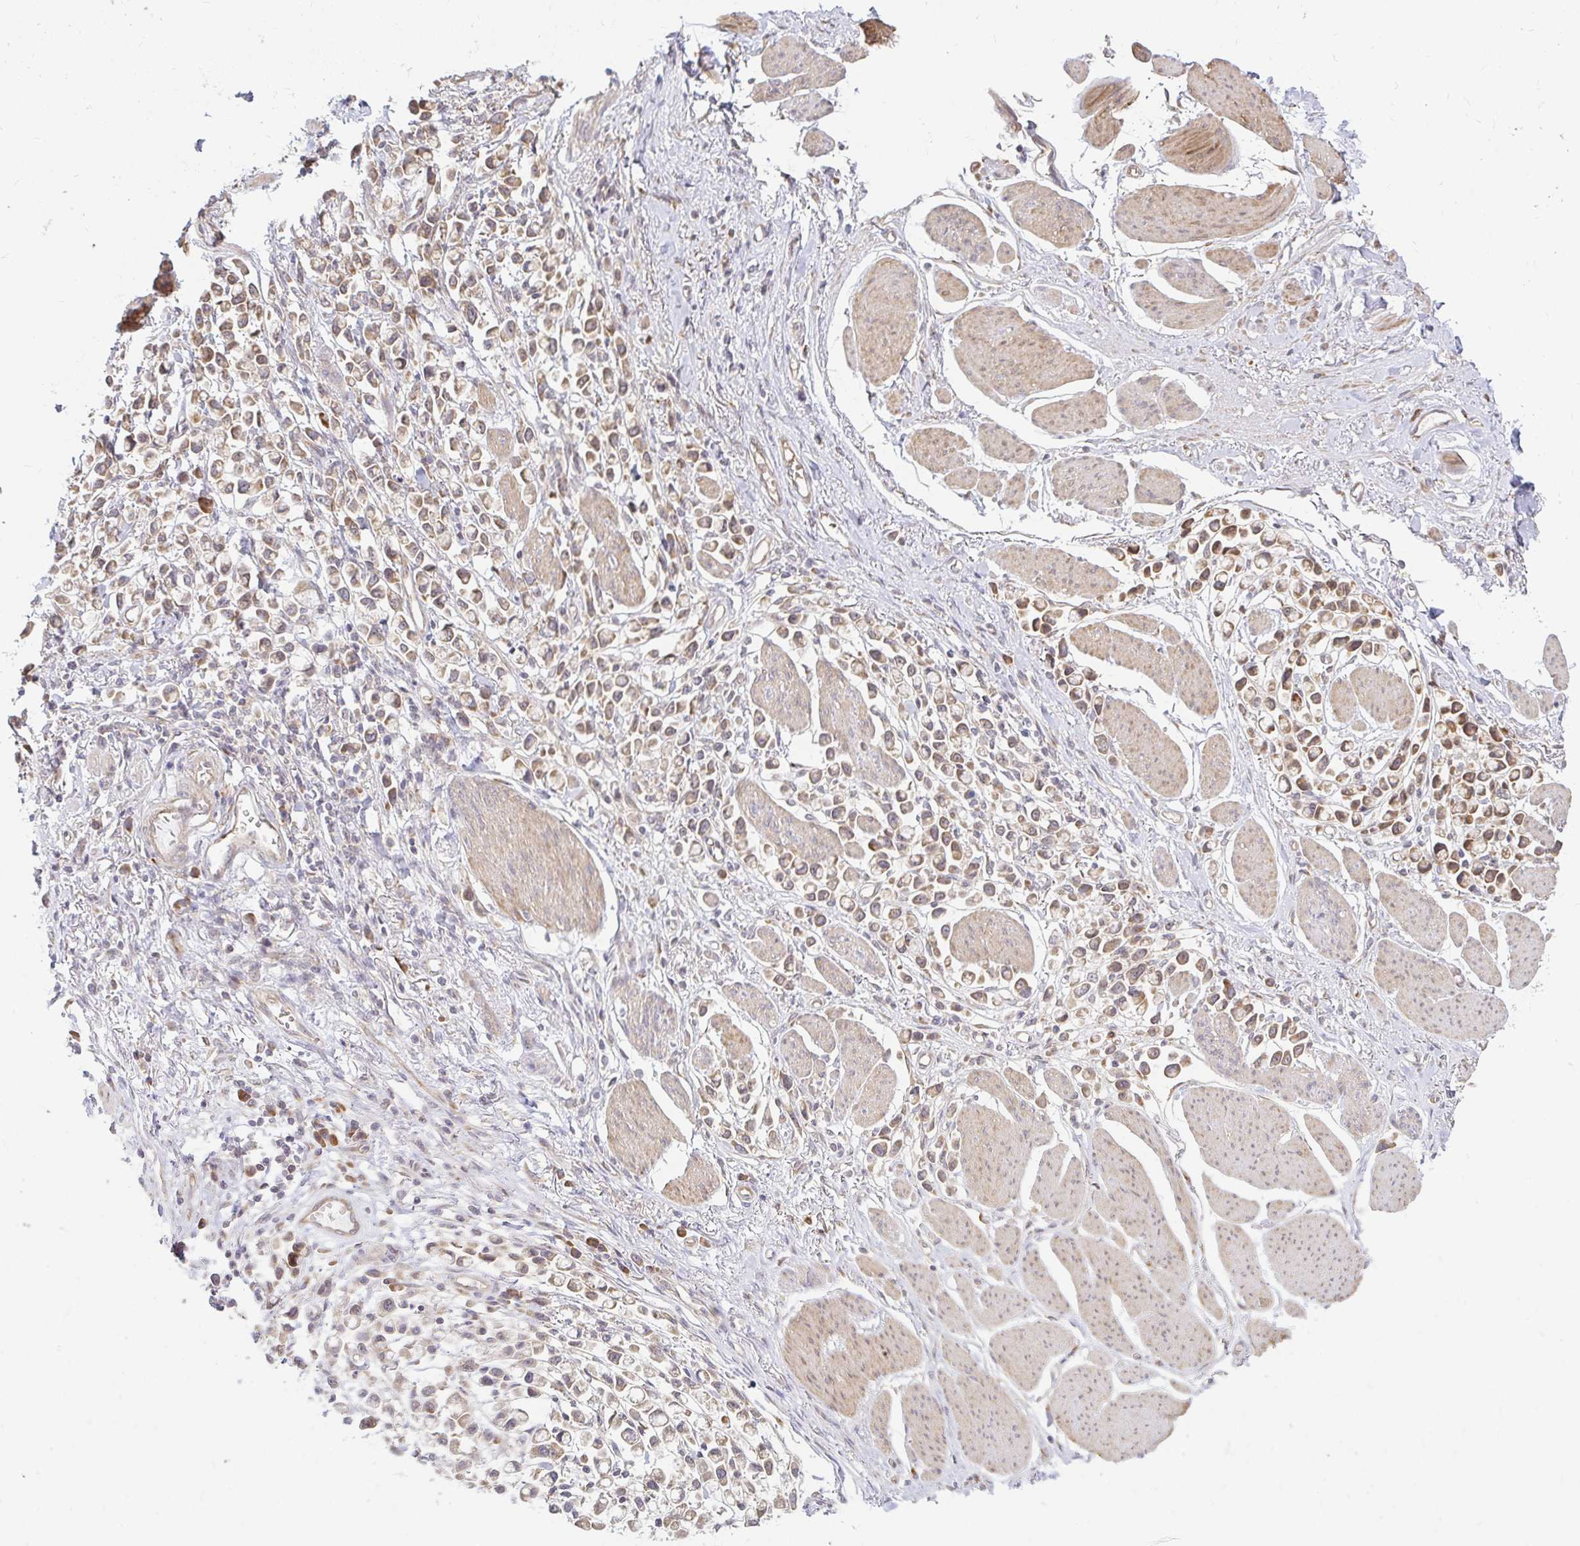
{"staining": {"intensity": "moderate", "quantity": ">75%", "location": "cytoplasmic/membranous"}, "tissue": "stomach cancer", "cell_type": "Tumor cells", "image_type": "cancer", "snomed": [{"axis": "morphology", "description": "Adenocarcinoma, NOS"}, {"axis": "topography", "description": "Stomach"}], "caption": "This is an image of immunohistochemistry (IHC) staining of stomach cancer (adenocarcinoma), which shows moderate positivity in the cytoplasmic/membranous of tumor cells.", "gene": "CAST", "patient": {"sex": "female", "age": 81}}